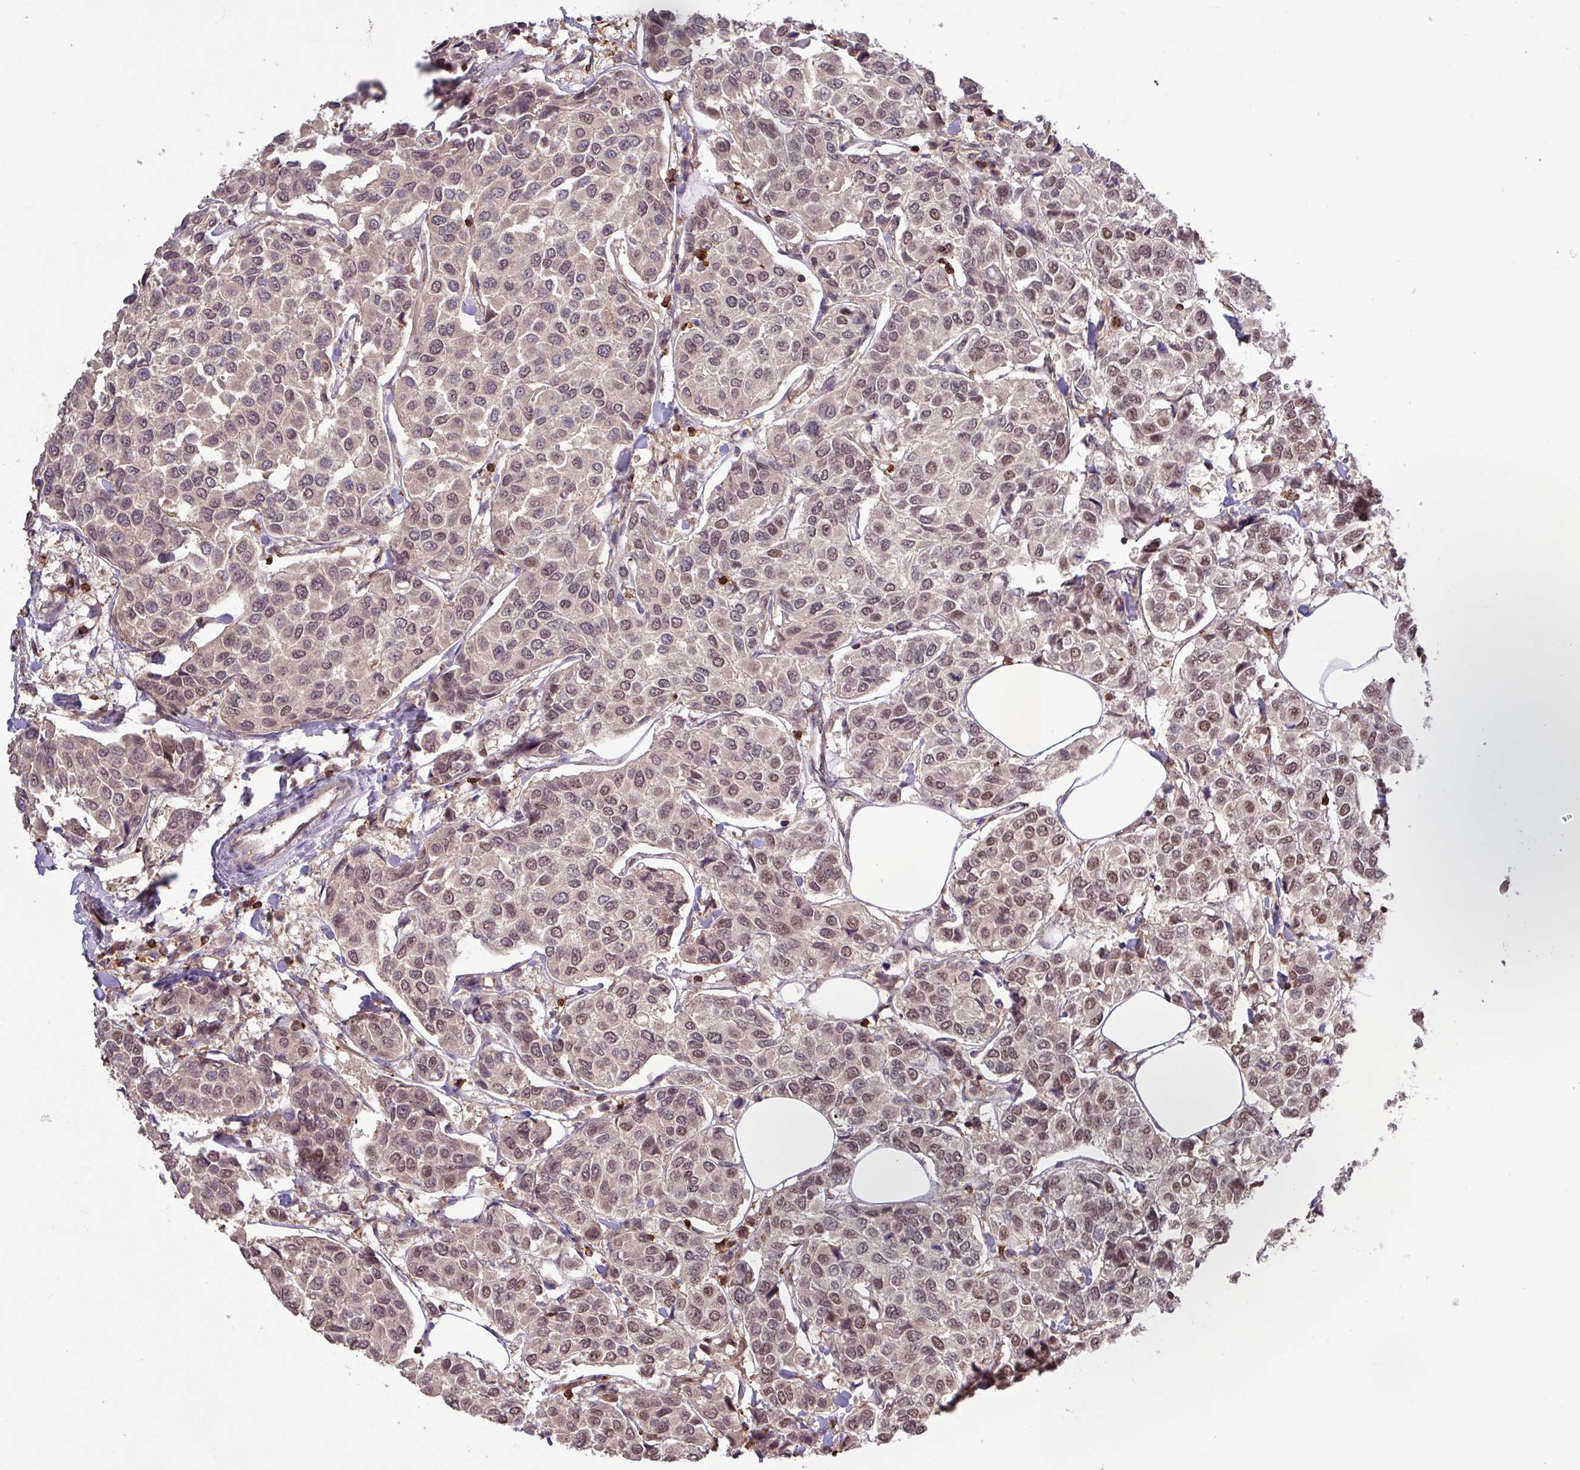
{"staining": {"intensity": "weak", "quantity": "25%-75%", "location": "nuclear"}, "tissue": "breast cancer", "cell_type": "Tumor cells", "image_type": "cancer", "snomed": [{"axis": "morphology", "description": "Duct carcinoma"}, {"axis": "topography", "description": "Breast"}], "caption": "This micrograph shows IHC staining of human breast invasive ductal carcinoma, with low weak nuclear staining in approximately 25%-75% of tumor cells.", "gene": "GON7", "patient": {"sex": "female", "age": 55}}